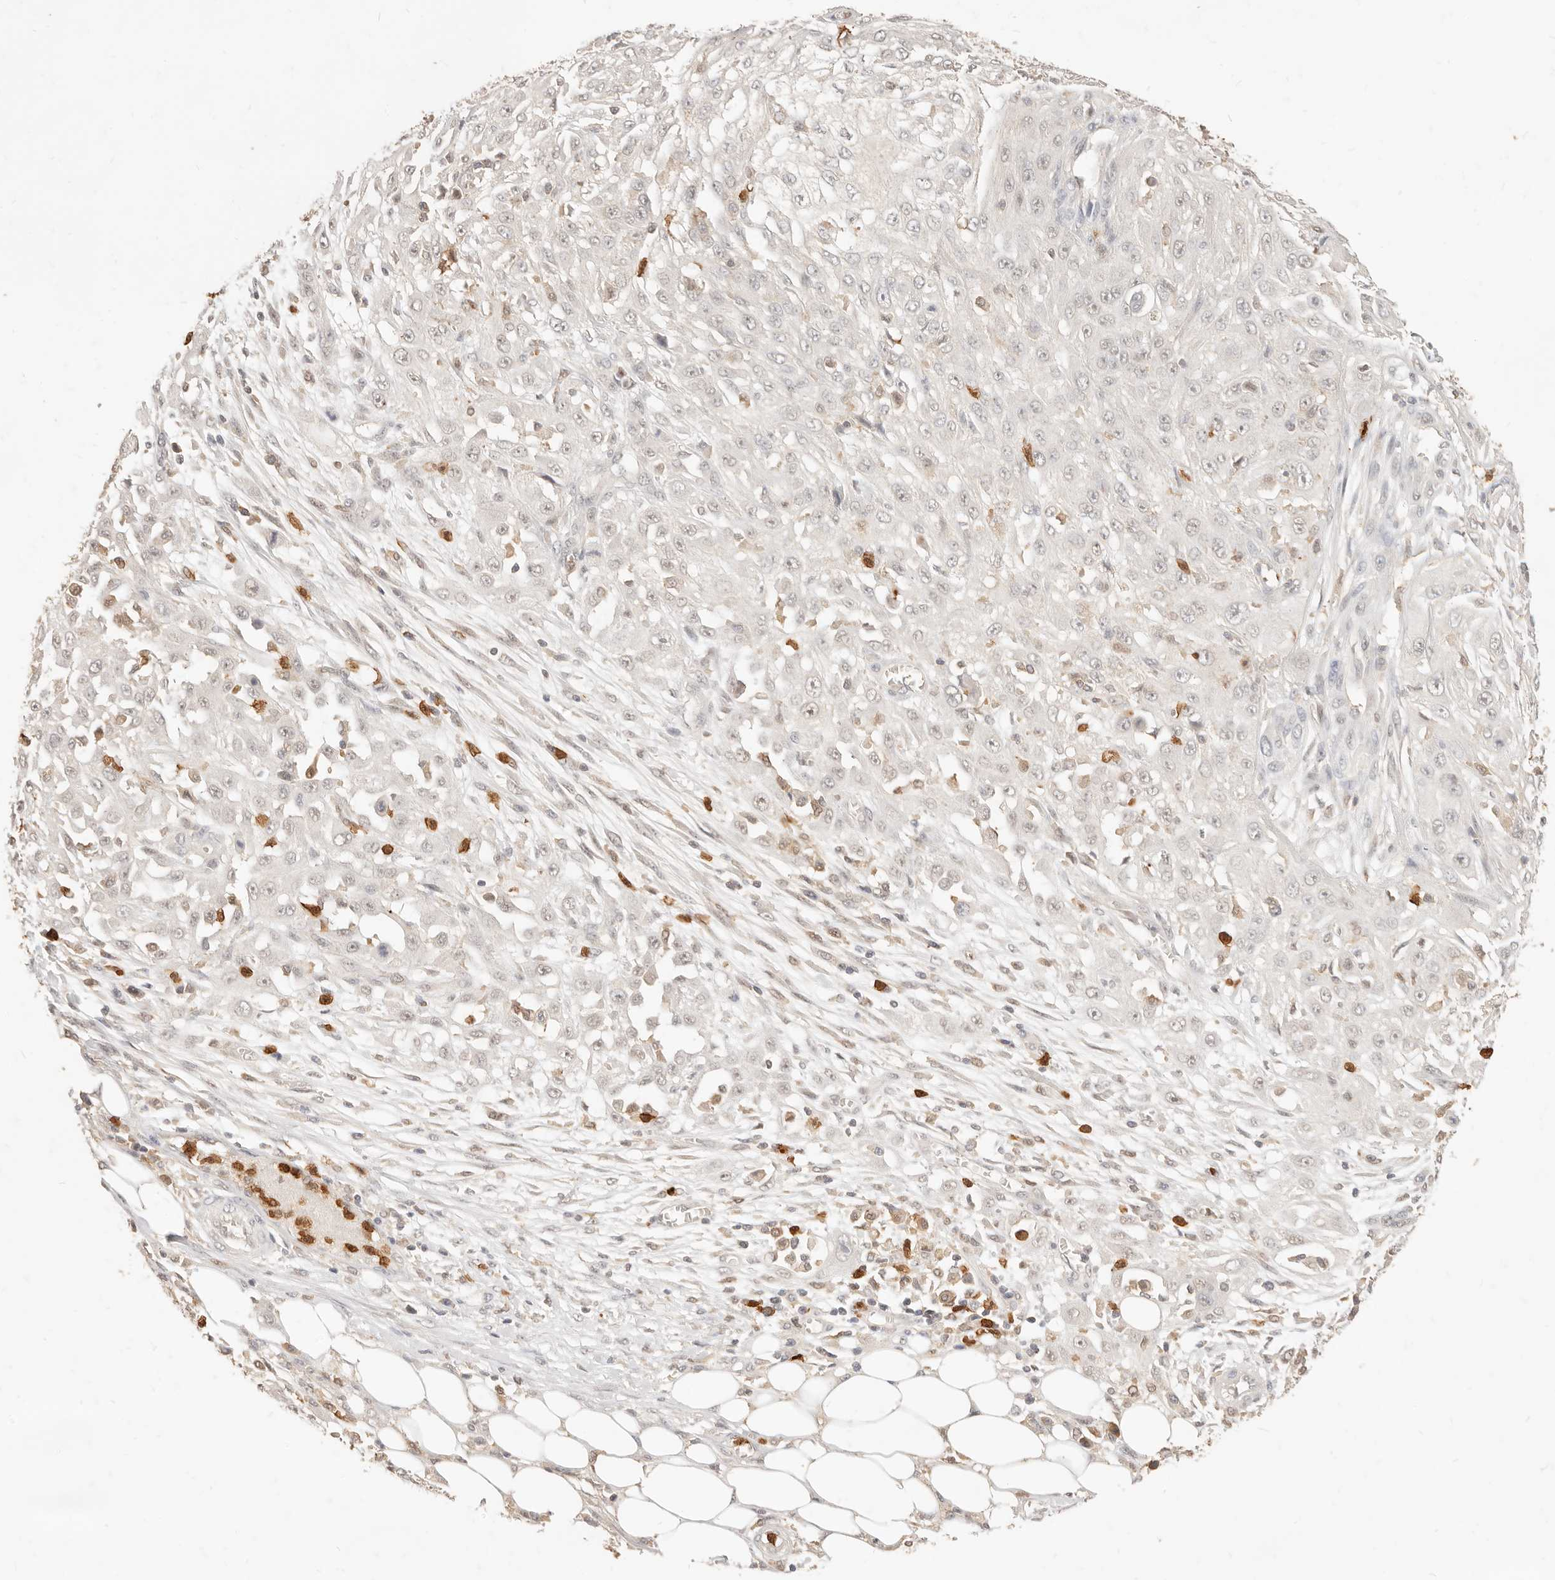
{"staining": {"intensity": "negative", "quantity": "none", "location": "none"}, "tissue": "skin cancer", "cell_type": "Tumor cells", "image_type": "cancer", "snomed": [{"axis": "morphology", "description": "Squamous cell carcinoma, NOS"}, {"axis": "morphology", "description": "Squamous cell carcinoma, metastatic, NOS"}, {"axis": "topography", "description": "Skin"}, {"axis": "topography", "description": "Lymph node"}], "caption": "The immunohistochemistry (IHC) micrograph has no significant staining in tumor cells of metastatic squamous cell carcinoma (skin) tissue.", "gene": "TMTC2", "patient": {"sex": "male", "age": 75}}